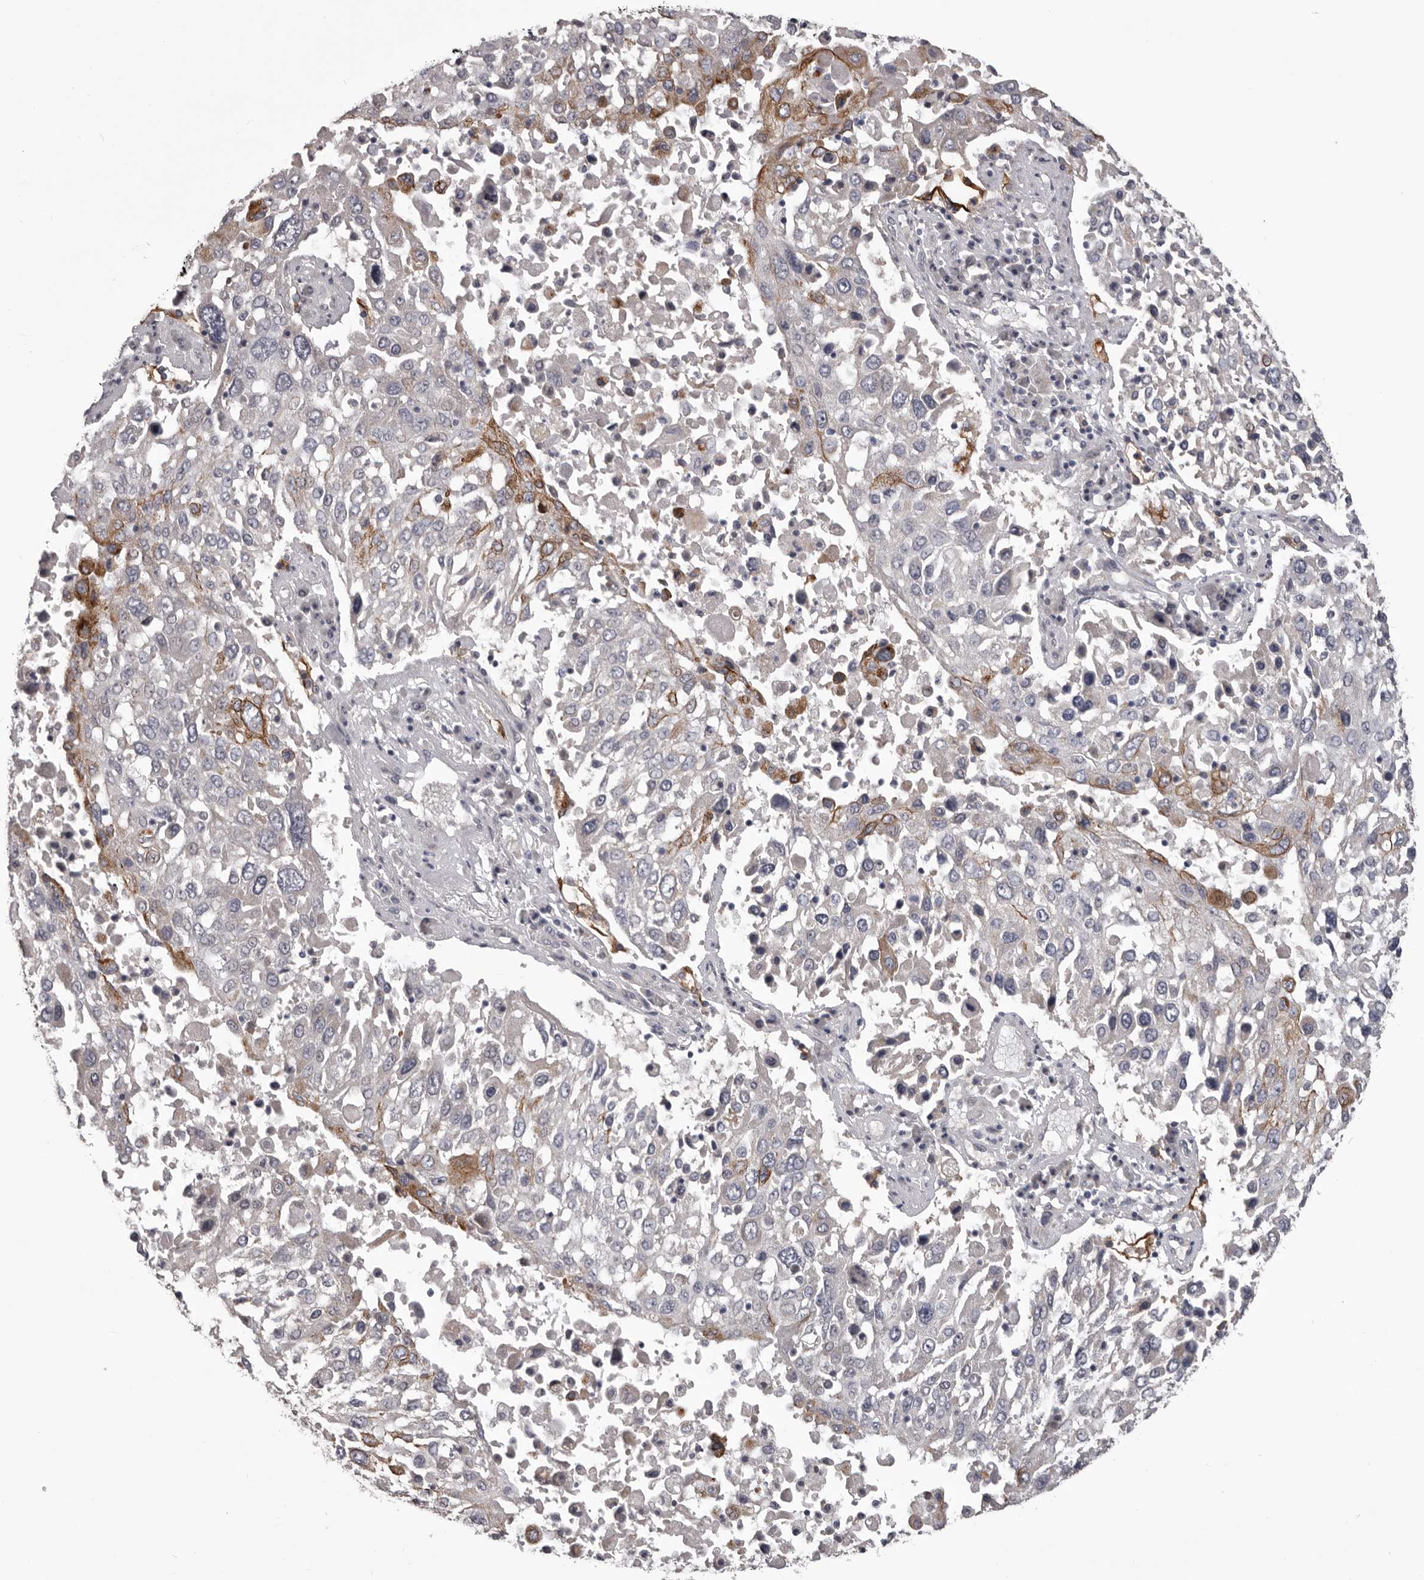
{"staining": {"intensity": "moderate", "quantity": "<25%", "location": "cytoplasmic/membranous"}, "tissue": "lung cancer", "cell_type": "Tumor cells", "image_type": "cancer", "snomed": [{"axis": "morphology", "description": "Squamous cell carcinoma, NOS"}, {"axis": "topography", "description": "Lung"}], "caption": "Moderate cytoplasmic/membranous staining is seen in about <25% of tumor cells in squamous cell carcinoma (lung).", "gene": "LPAR6", "patient": {"sex": "male", "age": 65}}